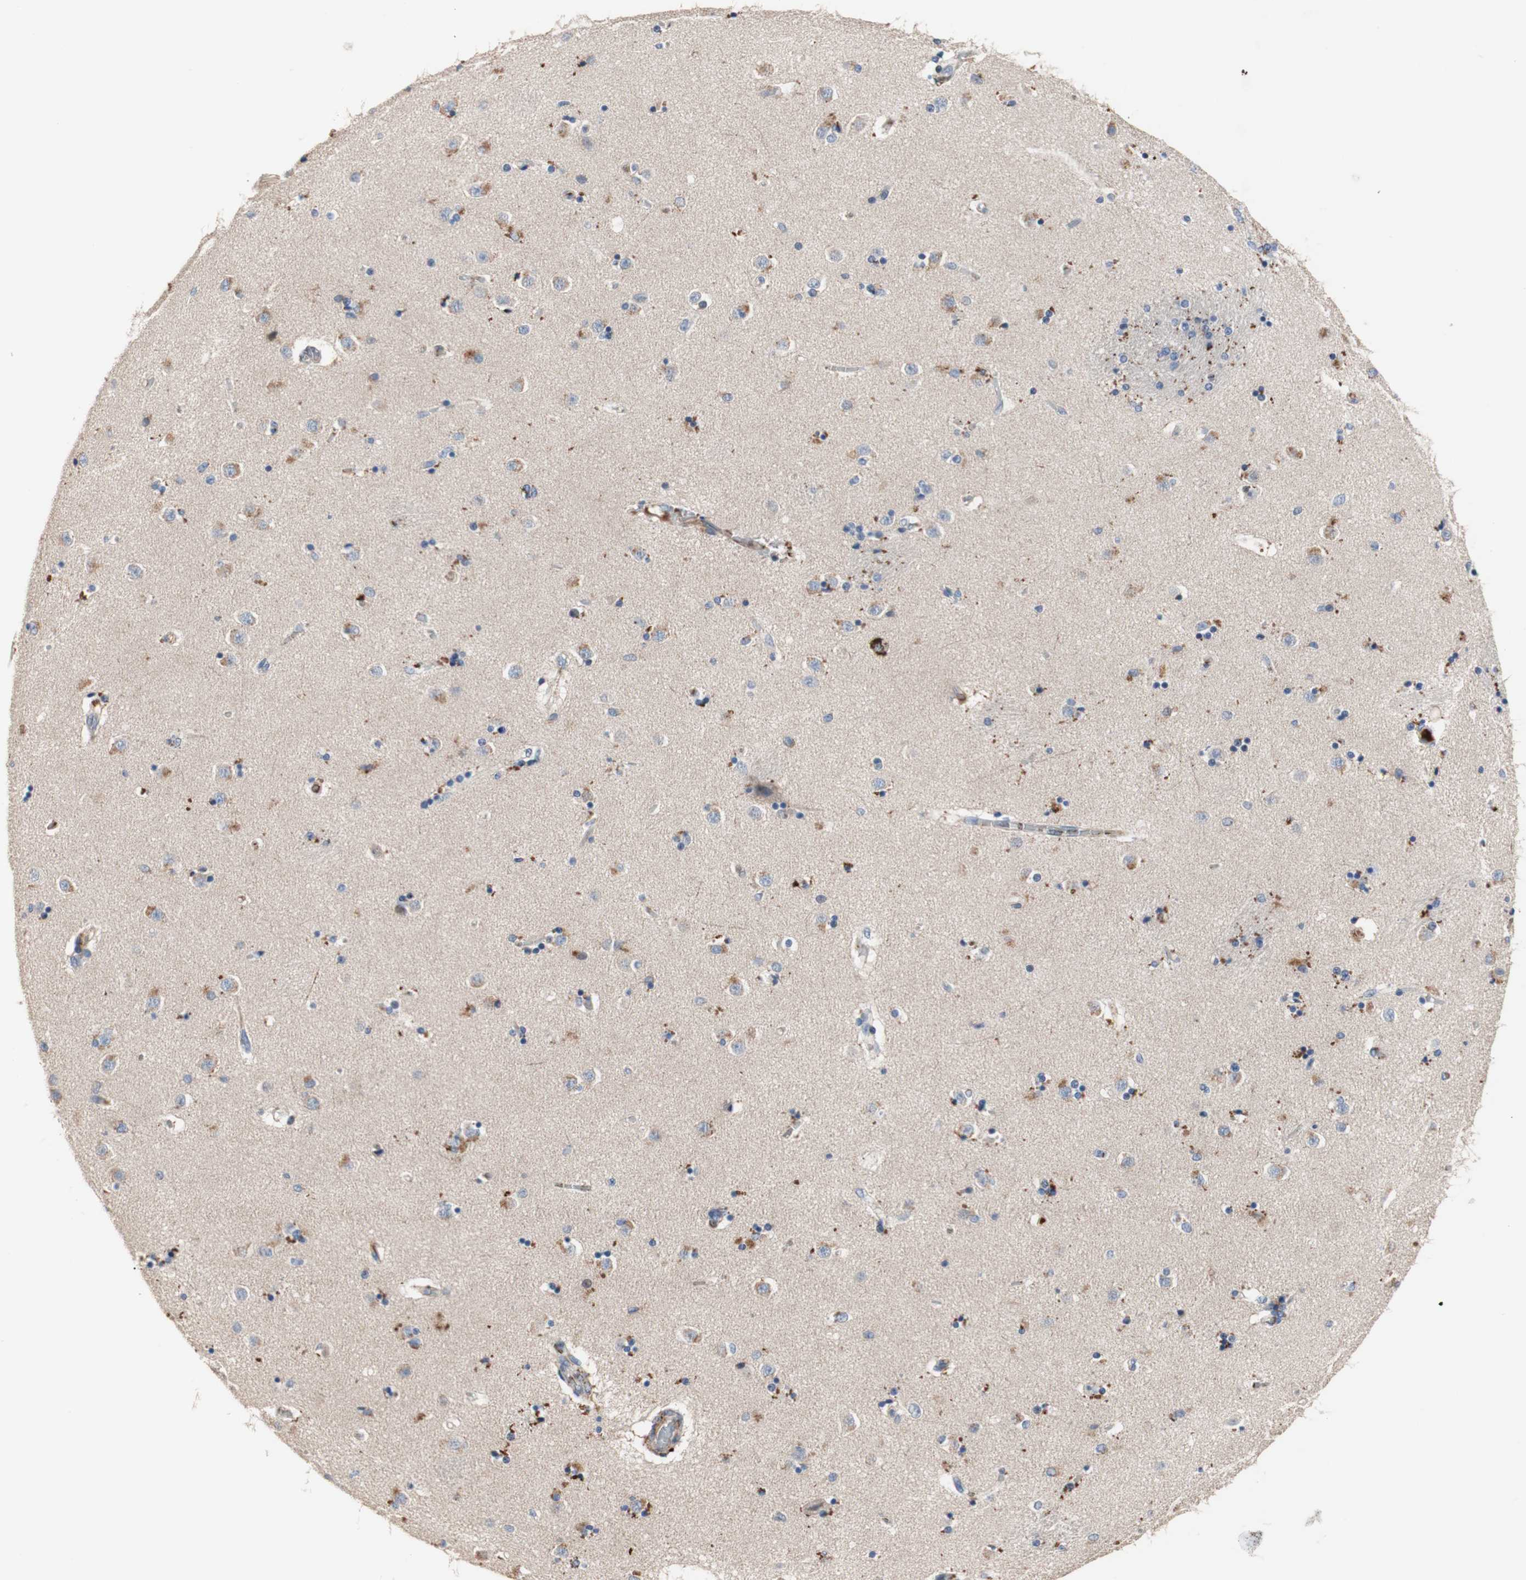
{"staining": {"intensity": "weak", "quantity": "<25%", "location": "cytoplasmic/membranous"}, "tissue": "caudate", "cell_type": "Glial cells", "image_type": "normal", "snomed": [{"axis": "morphology", "description": "Normal tissue, NOS"}, {"axis": "topography", "description": "Lateral ventricle wall"}], "caption": "IHC histopathology image of benign human caudate stained for a protein (brown), which displays no positivity in glial cells. (IHC, brightfield microscopy, high magnification).", "gene": "CDON", "patient": {"sex": "female", "age": 54}}